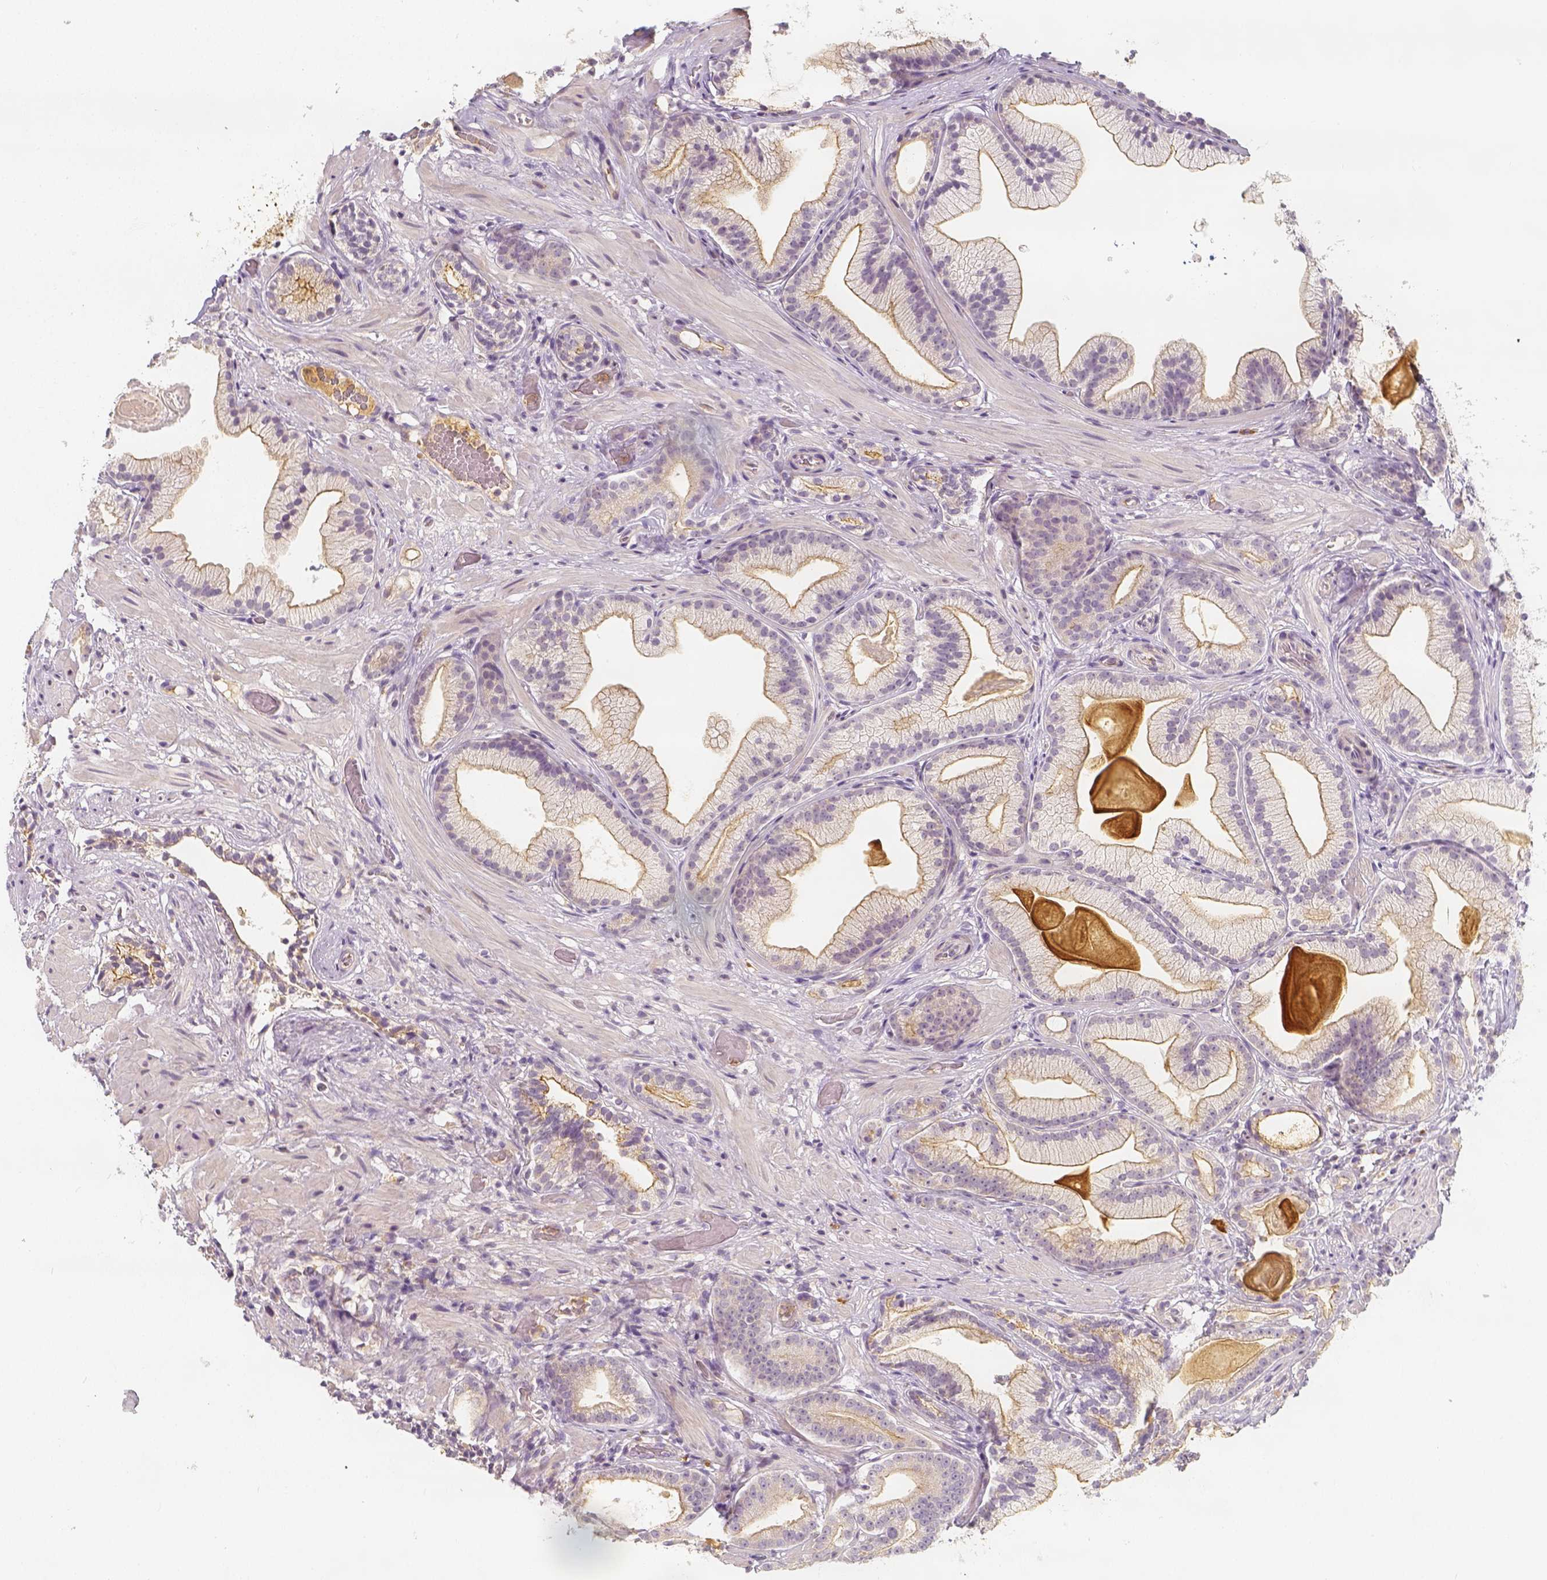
{"staining": {"intensity": "negative", "quantity": "none", "location": "none"}, "tissue": "prostate cancer", "cell_type": "Tumor cells", "image_type": "cancer", "snomed": [{"axis": "morphology", "description": "Adenocarcinoma, Low grade"}, {"axis": "topography", "description": "Prostate"}], "caption": "This is an immunohistochemistry micrograph of prostate cancer (adenocarcinoma (low-grade)). There is no staining in tumor cells.", "gene": "PTPRJ", "patient": {"sex": "male", "age": 57}}